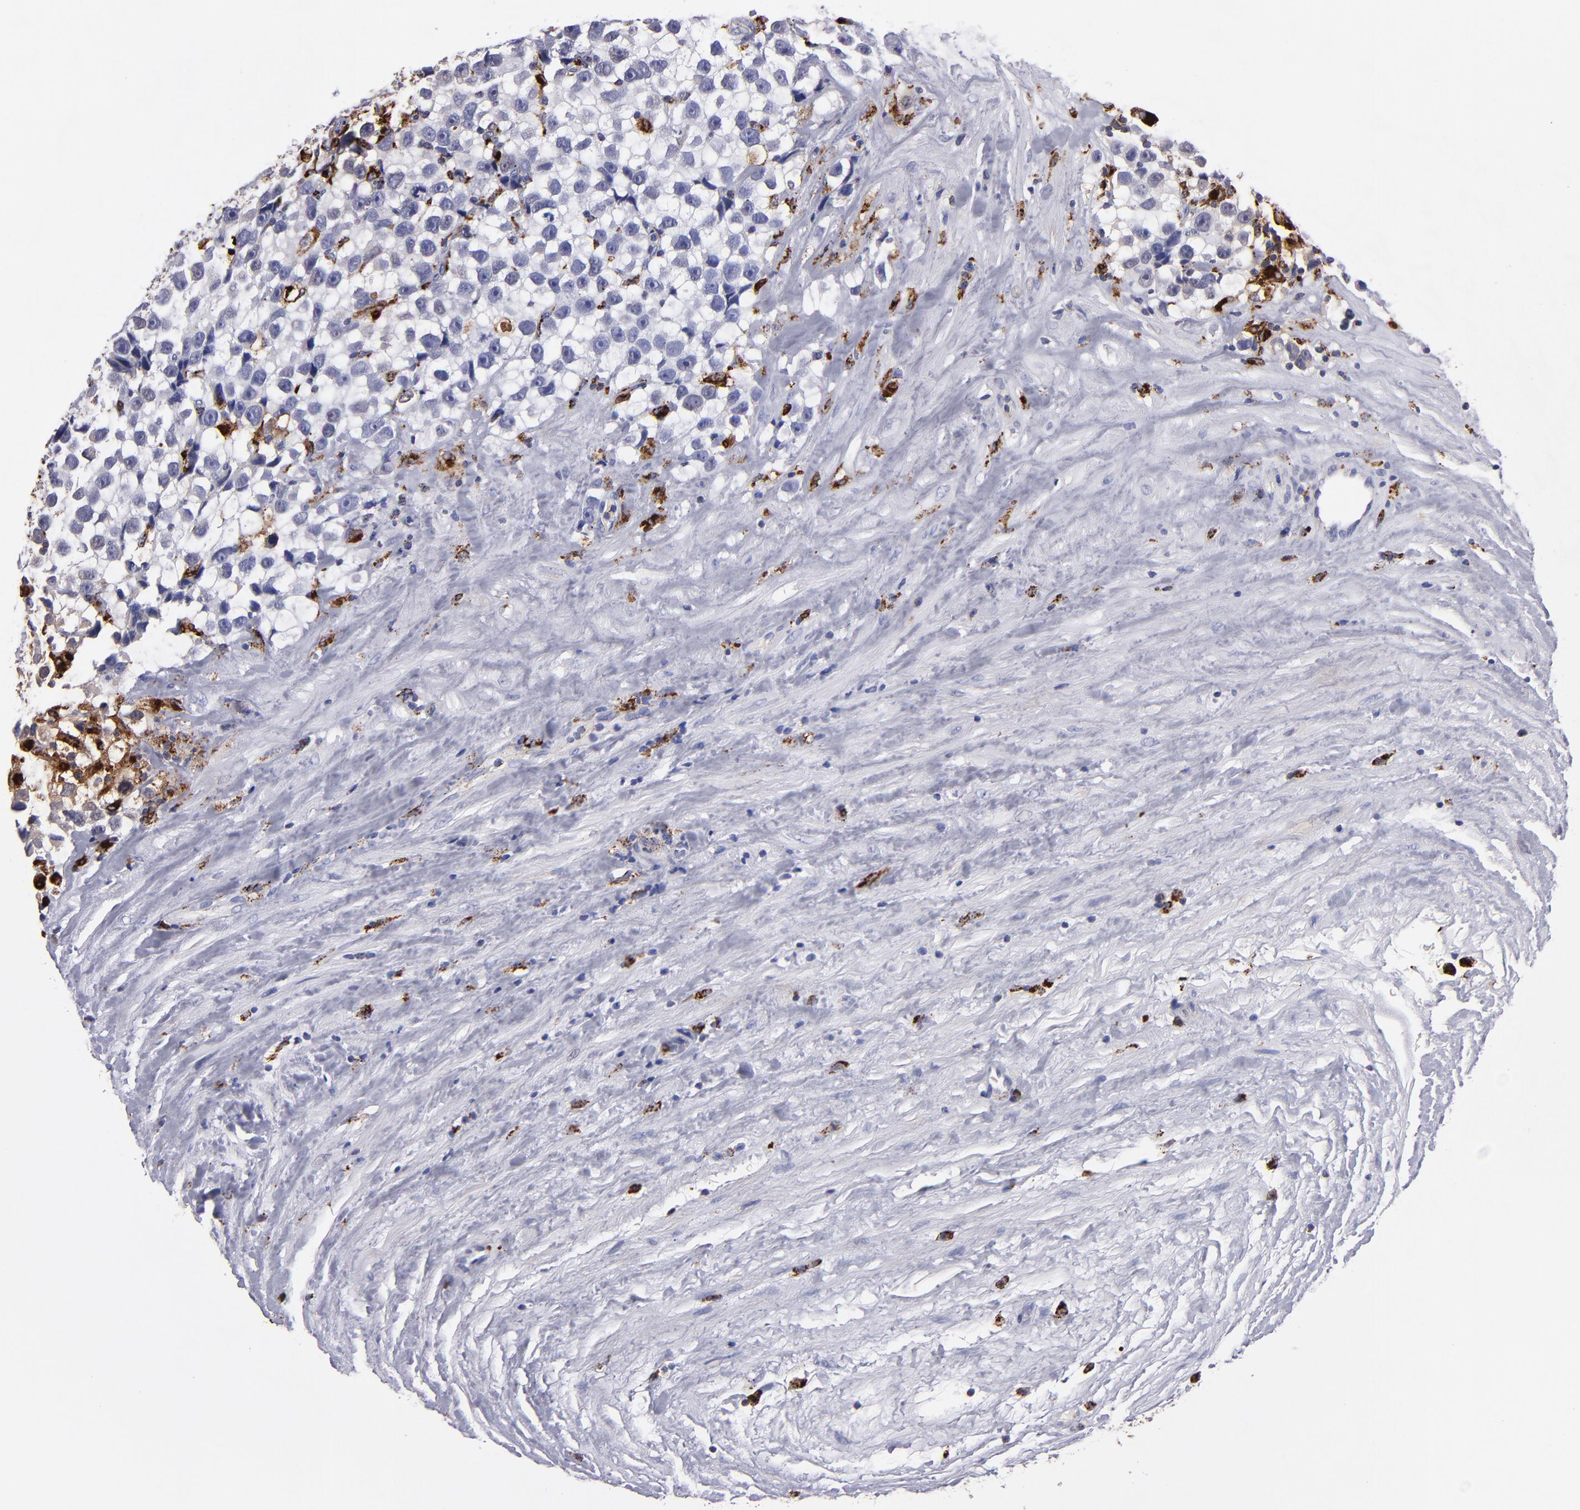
{"staining": {"intensity": "strong", "quantity": "25%-75%", "location": "cytoplasmic/membranous"}, "tissue": "testis cancer", "cell_type": "Tumor cells", "image_type": "cancer", "snomed": [{"axis": "morphology", "description": "Seminoma, NOS"}, {"axis": "topography", "description": "Testis"}], "caption": "The histopathology image reveals a brown stain indicating the presence of a protein in the cytoplasmic/membranous of tumor cells in testis seminoma.", "gene": "CTSS", "patient": {"sex": "male", "age": 43}}